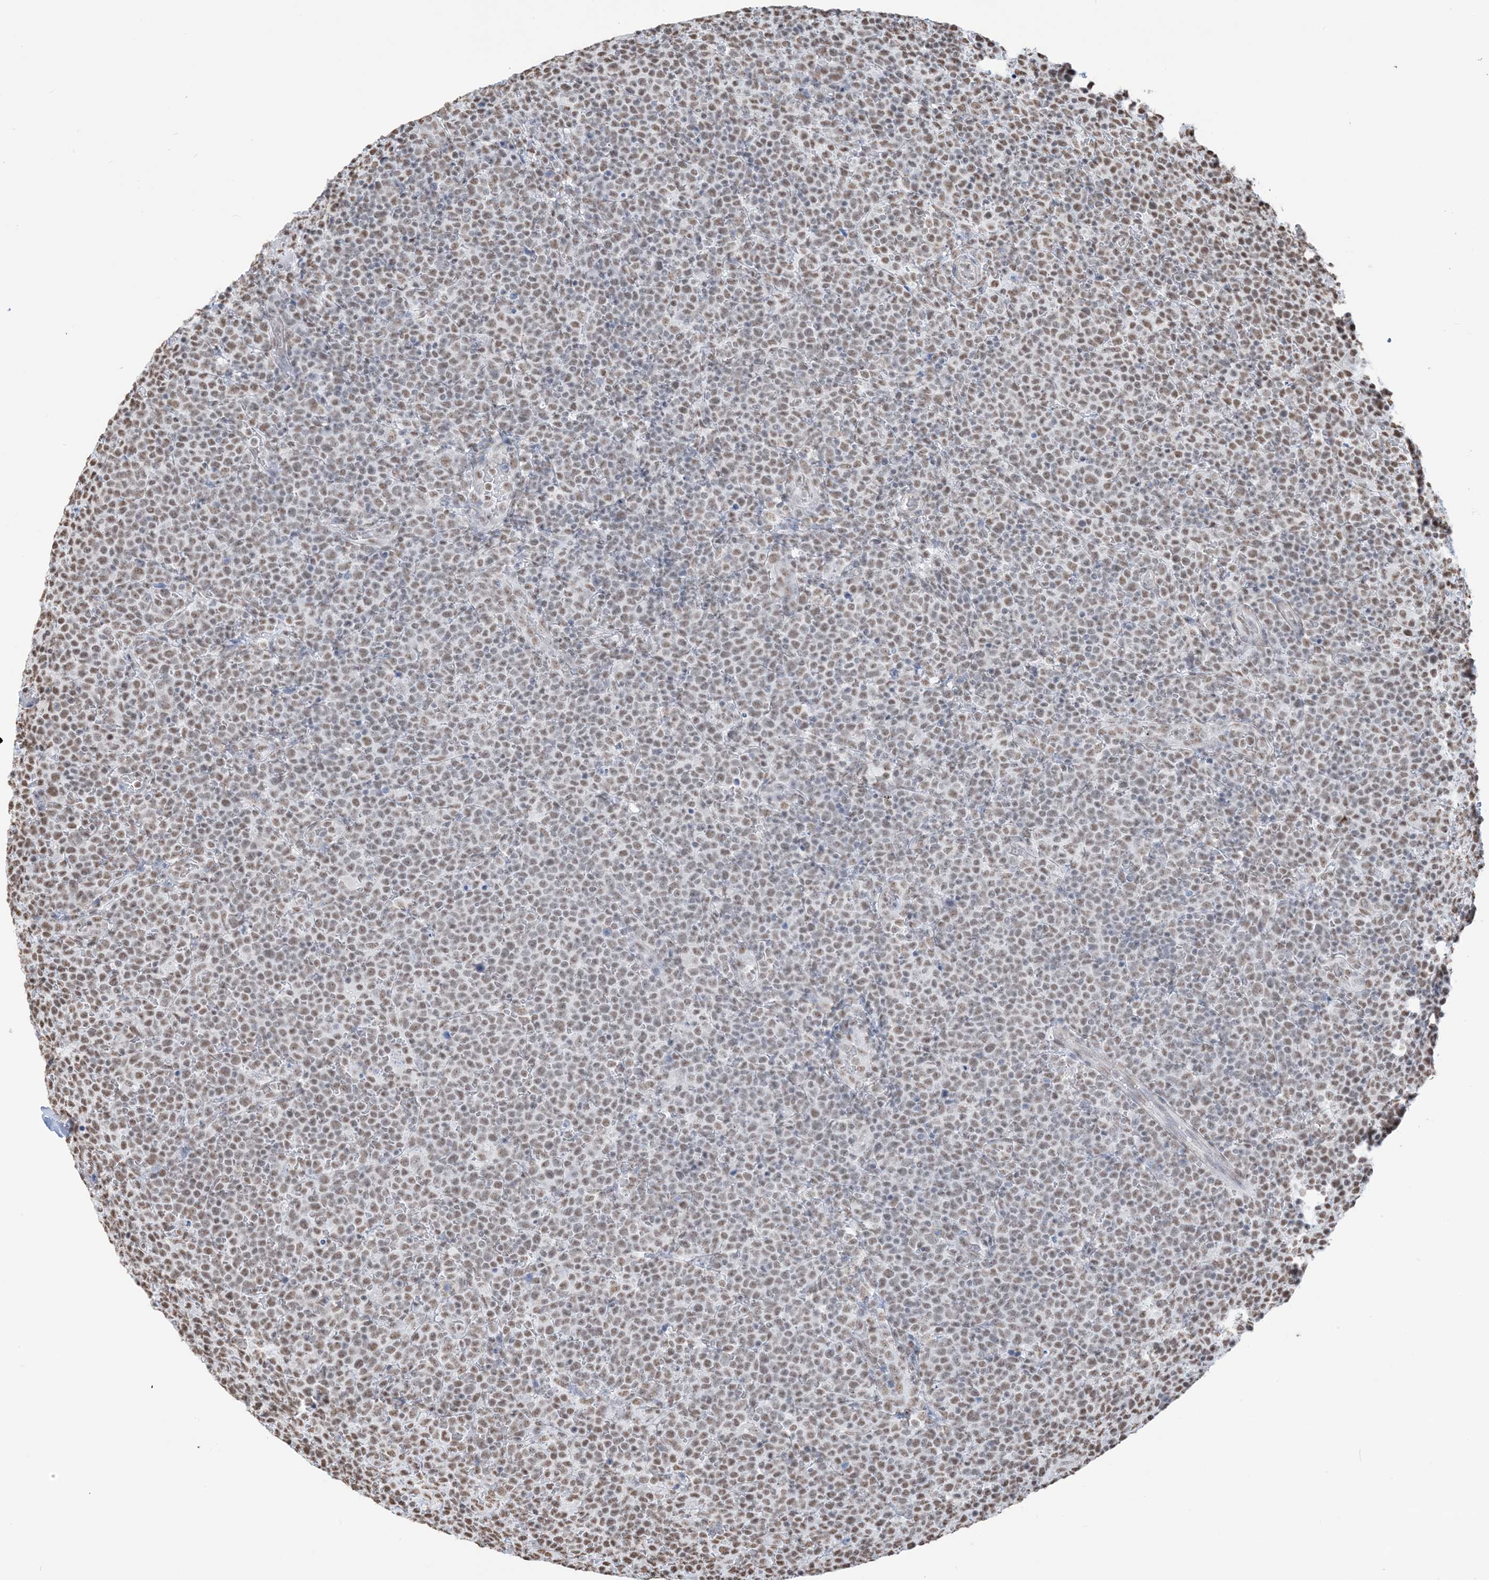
{"staining": {"intensity": "moderate", "quantity": ">75%", "location": "nuclear"}, "tissue": "lymphoma", "cell_type": "Tumor cells", "image_type": "cancer", "snomed": [{"axis": "morphology", "description": "Malignant lymphoma, non-Hodgkin's type, High grade"}, {"axis": "topography", "description": "Lymph node"}], "caption": "Immunohistochemistry (IHC) photomicrograph of human high-grade malignant lymphoma, non-Hodgkin's type stained for a protein (brown), which exhibits medium levels of moderate nuclear expression in about >75% of tumor cells.", "gene": "ZNF792", "patient": {"sex": "male", "age": 61}}